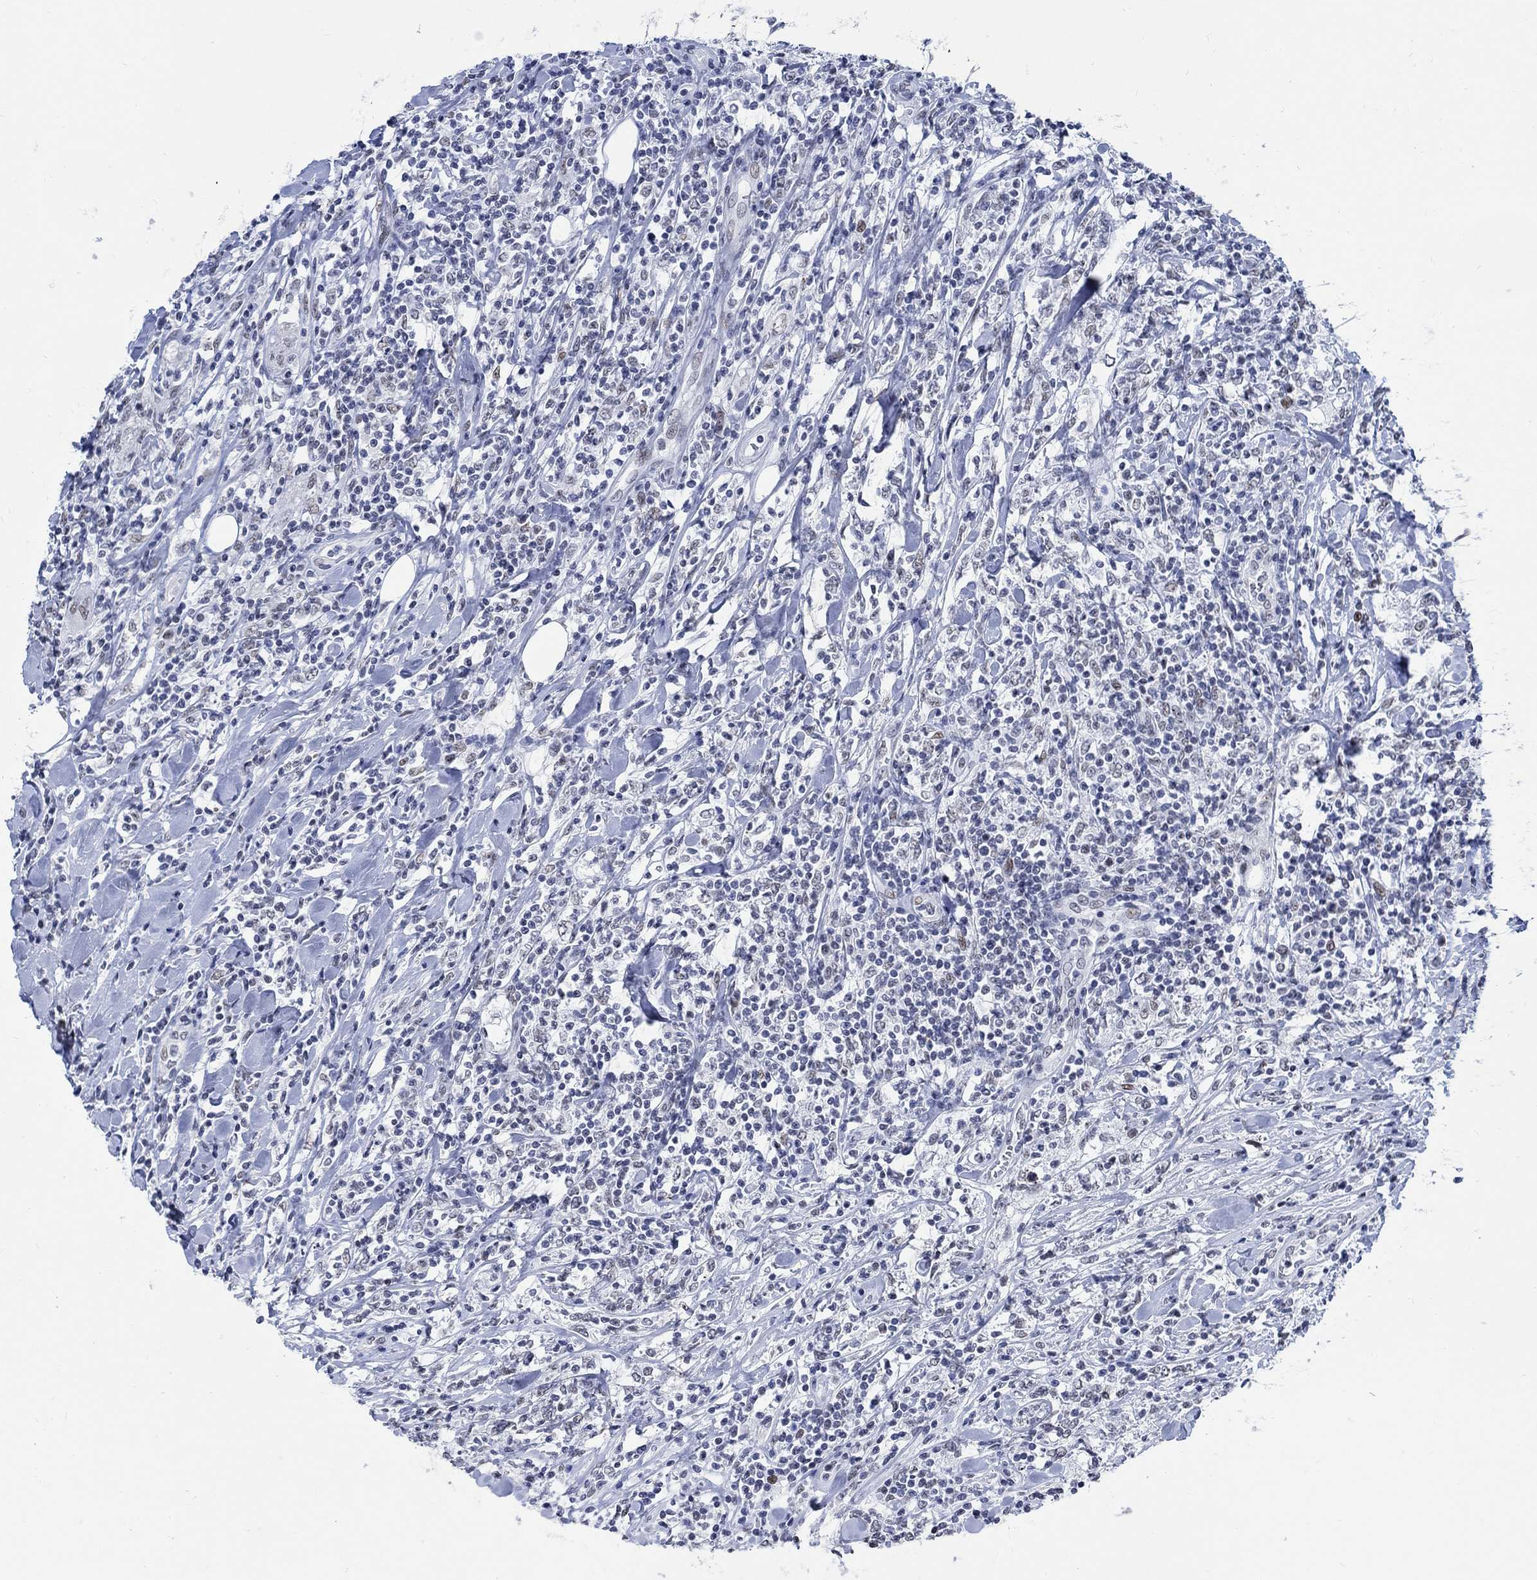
{"staining": {"intensity": "negative", "quantity": "none", "location": "none"}, "tissue": "lymphoma", "cell_type": "Tumor cells", "image_type": "cancer", "snomed": [{"axis": "morphology", "description": "Malignant lymphoma, non-Hodgkin's type, High grade"}, {"axis": "topography", "description": "Lymph node"}], "caption": "High-grade malignant lymphoma, non-Hodgkin's type was stained to show a protein in brown. There is no significant positivity in tumor cells.", "gene": "DLK1", "patient": {"sex": "female", "age": 84}}